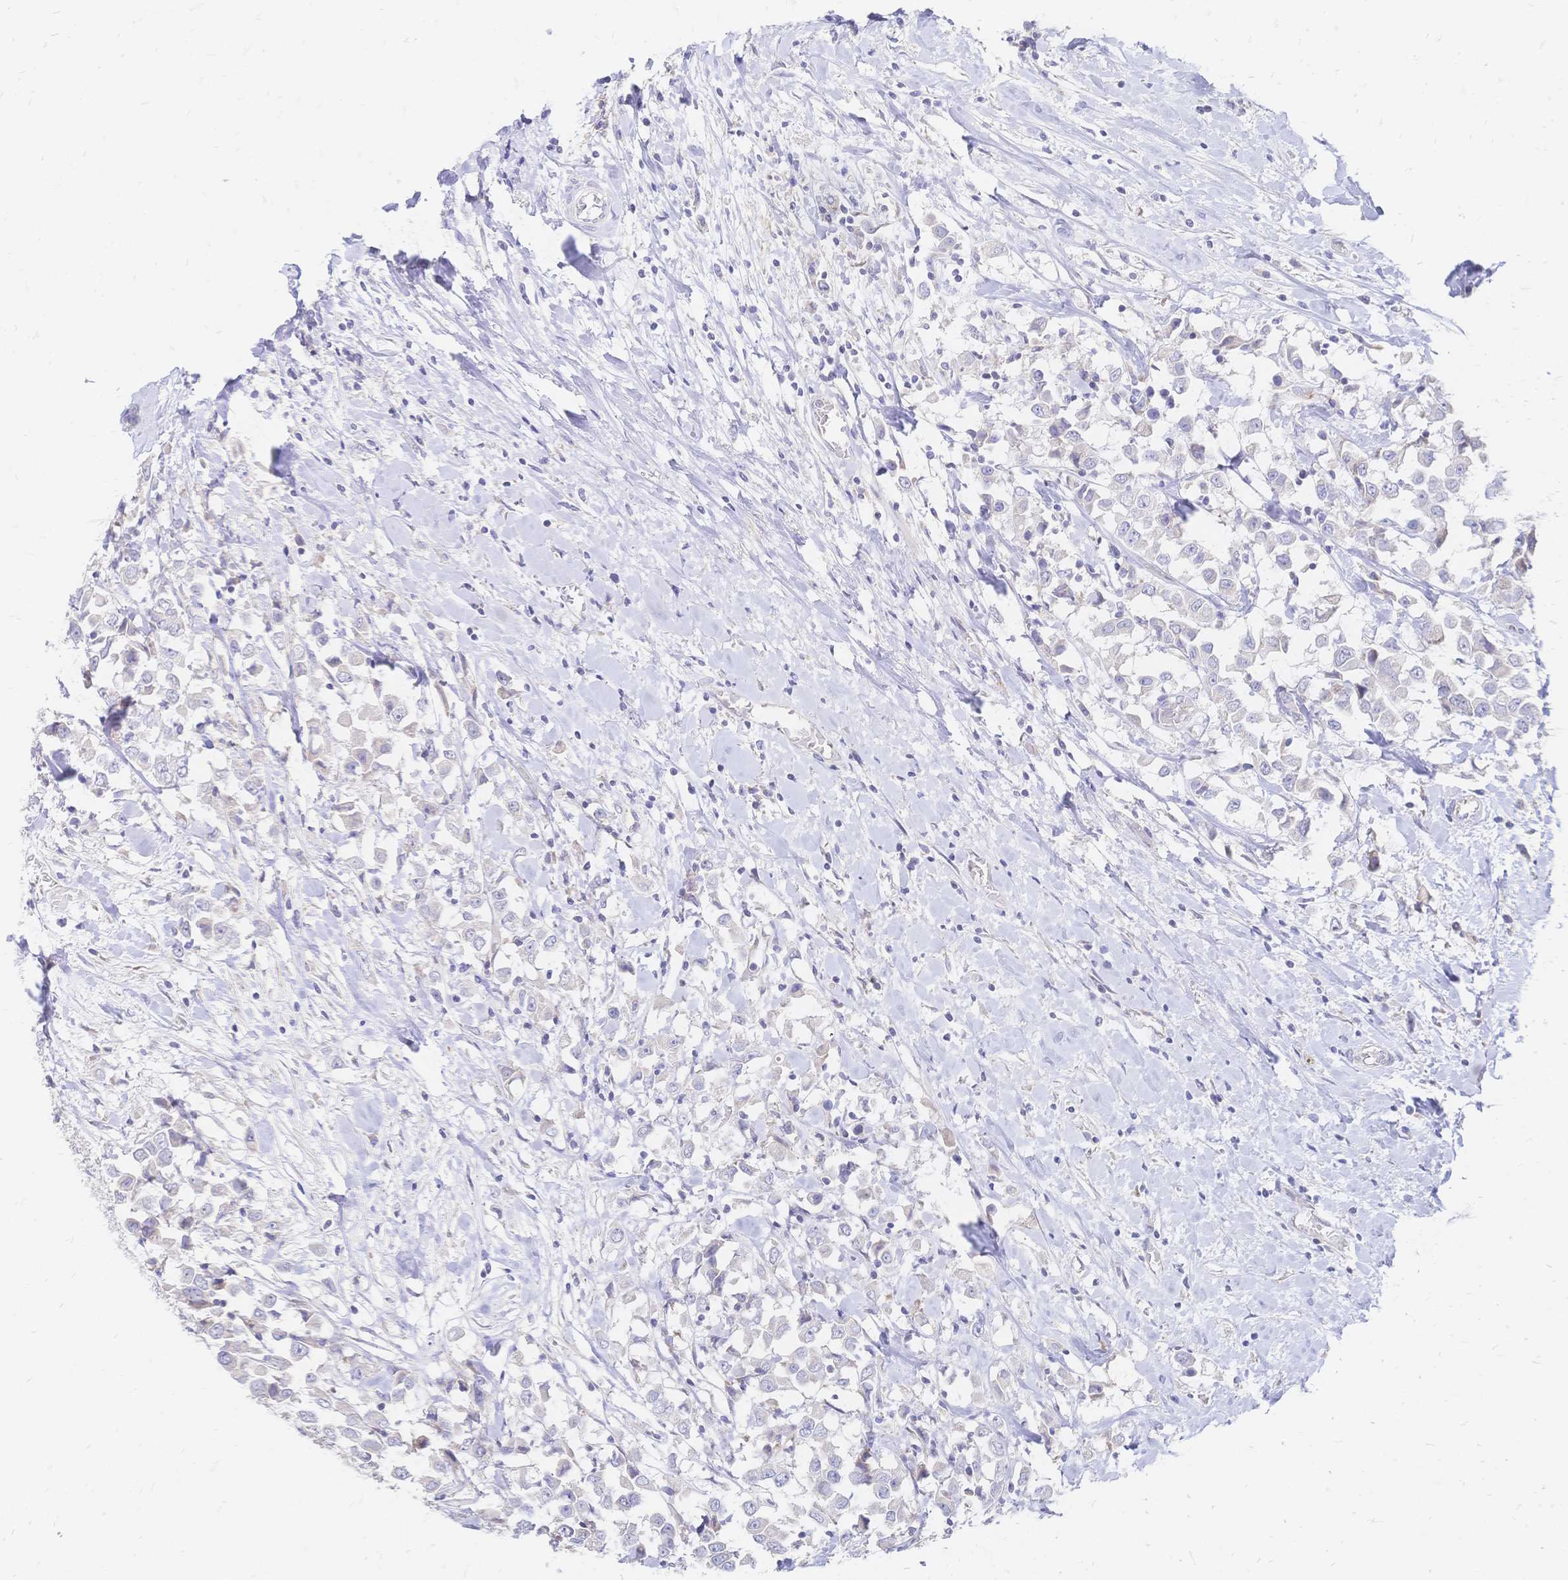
{"staining": {"intensity": "negative", "quantity": "none", "location": "none"}, "tissue": "breast cancer", "cell_type": "Tumor cells", "image_type": "cancer", "snomed": [{"axis": "morphology", "description": "Duct carcinoma"}, {"axis": "topography", "description": "Breast"}], "caption": "The immunohistochemistry (IHC) image has no significant positivity in tumor cells of invasive ductal carcinoma (breast) tissue.", "gene": "VWC2L", "patient": {"sex": "female", "age": 61}}